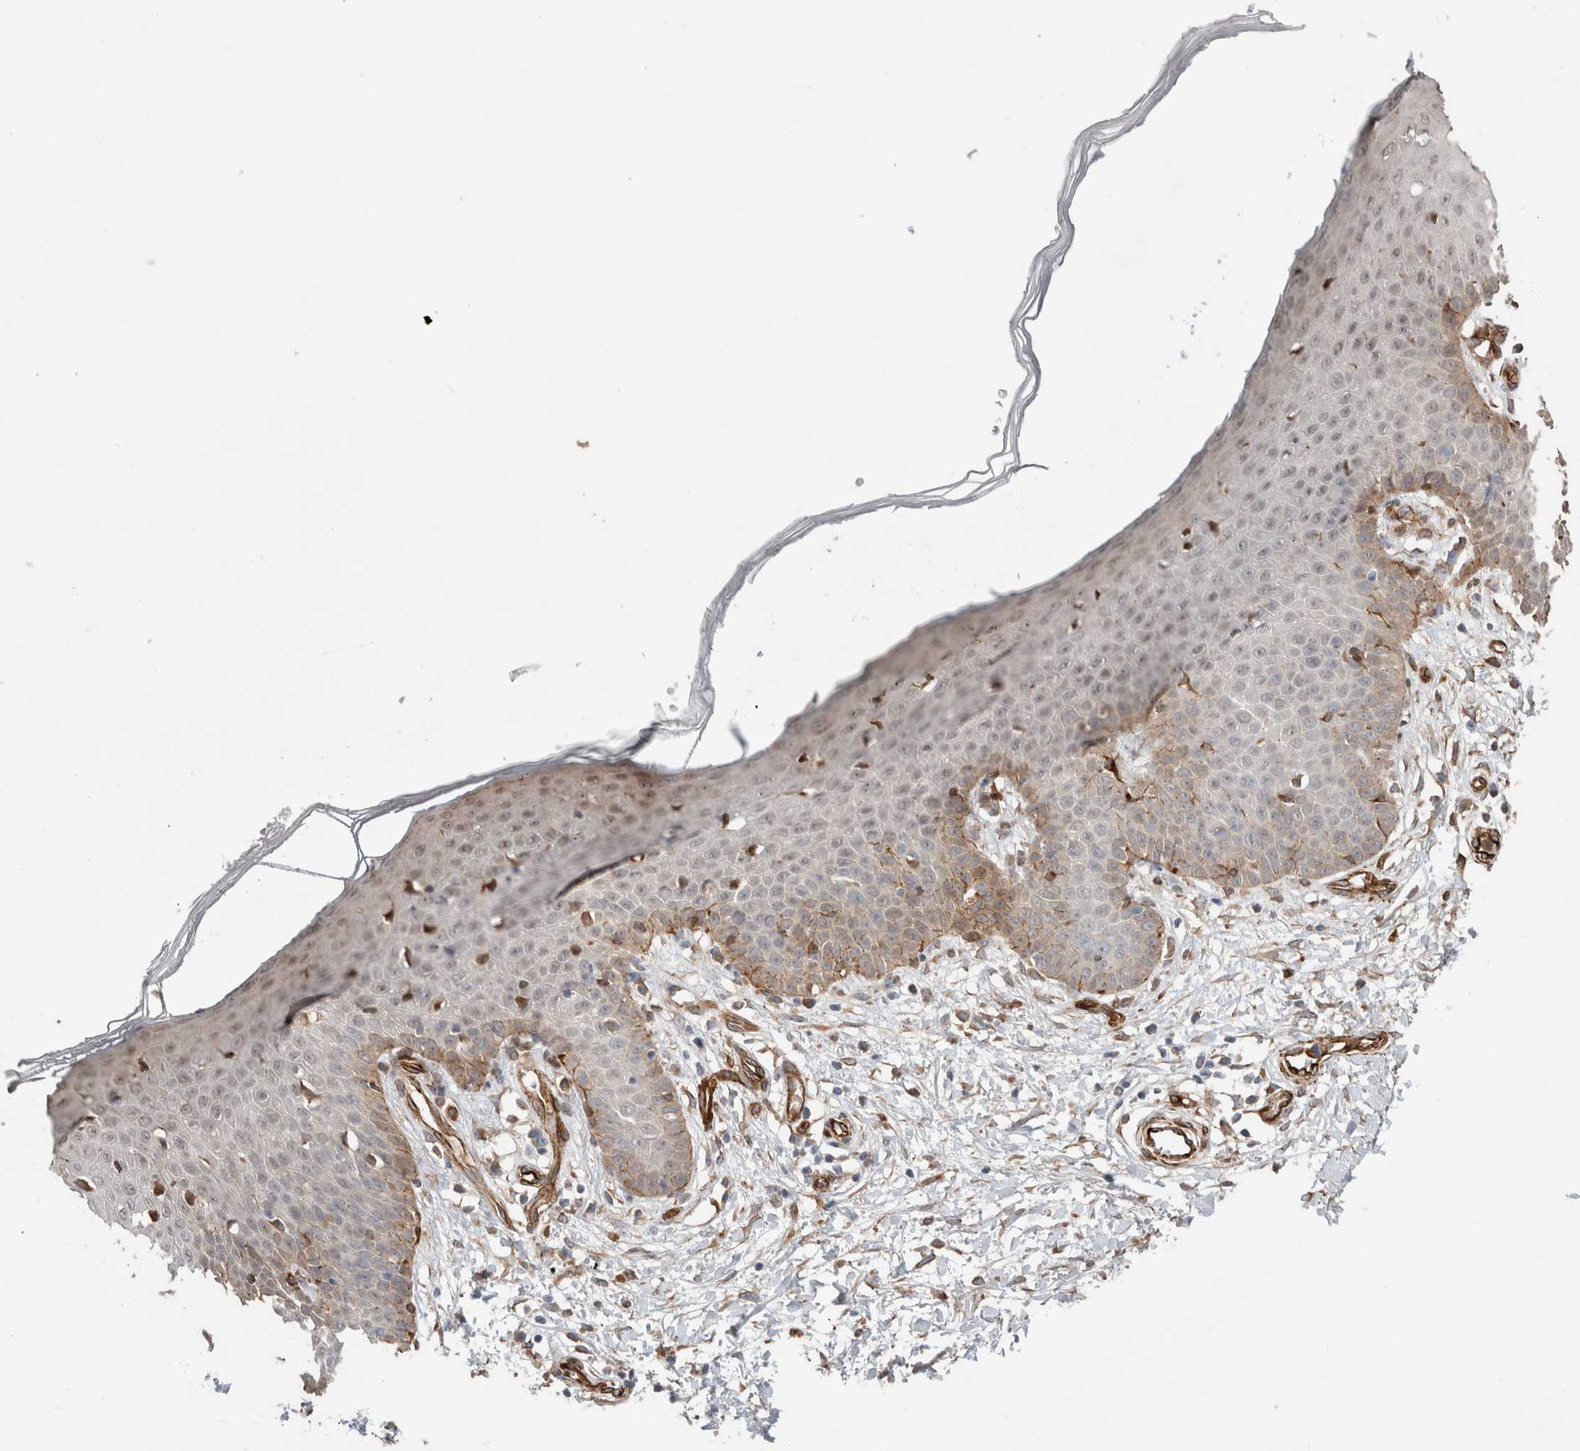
{"staining": {"intensity": "strong", "quantity": ">75%", "location": "cytoplasmic/membranous"}, "tissue": "skin", "cell_type": "Fibroblasts", "image_type": "normal", "snomed": [{"axis": "morphology", "description": "Normal tissue, NOS"}, {"axis": "morphology", "description": "Inflammation, NOS"}, {"axis": "topography", "description": "Skin"}], "caption": "A high-resolution image shows IHC staining of normal skin, which demonstrates strong cytoplasmic/membranous expression in about >75% of fibroblasts.", "gene": "RAB32", "patient": {"sex": "female", "age": 44}}